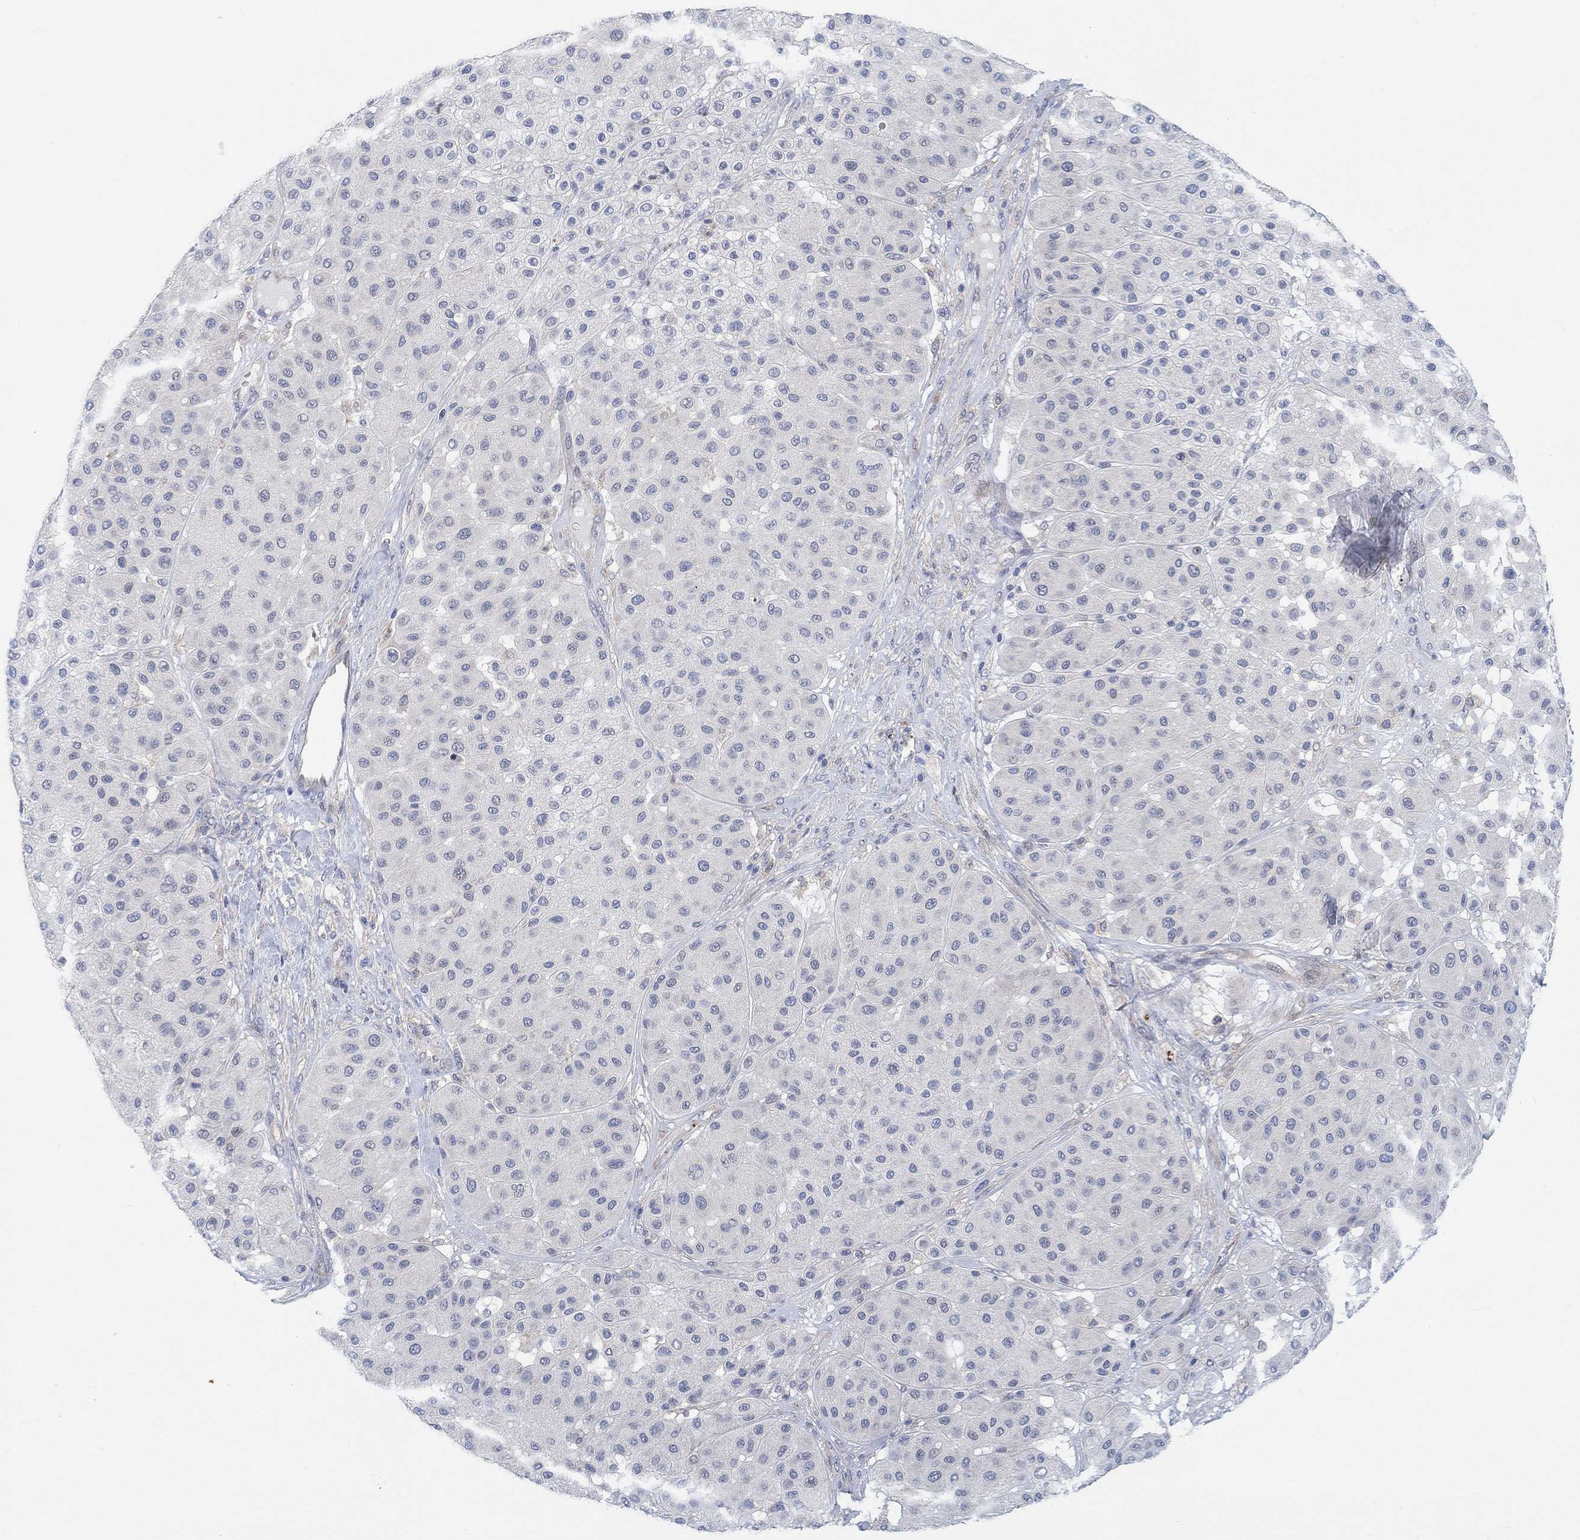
{"staining": {"intensity": "negative", "quantity": "none", "location": "none"}, "tissue": "melanoma", "cell_type": "Tumor cells", "image_type": "cancer", "snomed": [{"axis": "morphology", "description": "Malignant melanoma, Metastatic site"}, {"axis": "topography", "description": "Smooth muscle"}], "caption": "Immunohistochemistry image of malignant melanoma (metastatic site) stained for a protein (brown), which shows no expression in tumor cells.", "gene": "PMFBP1", "patient": {"sex": "male", "age": 41}}